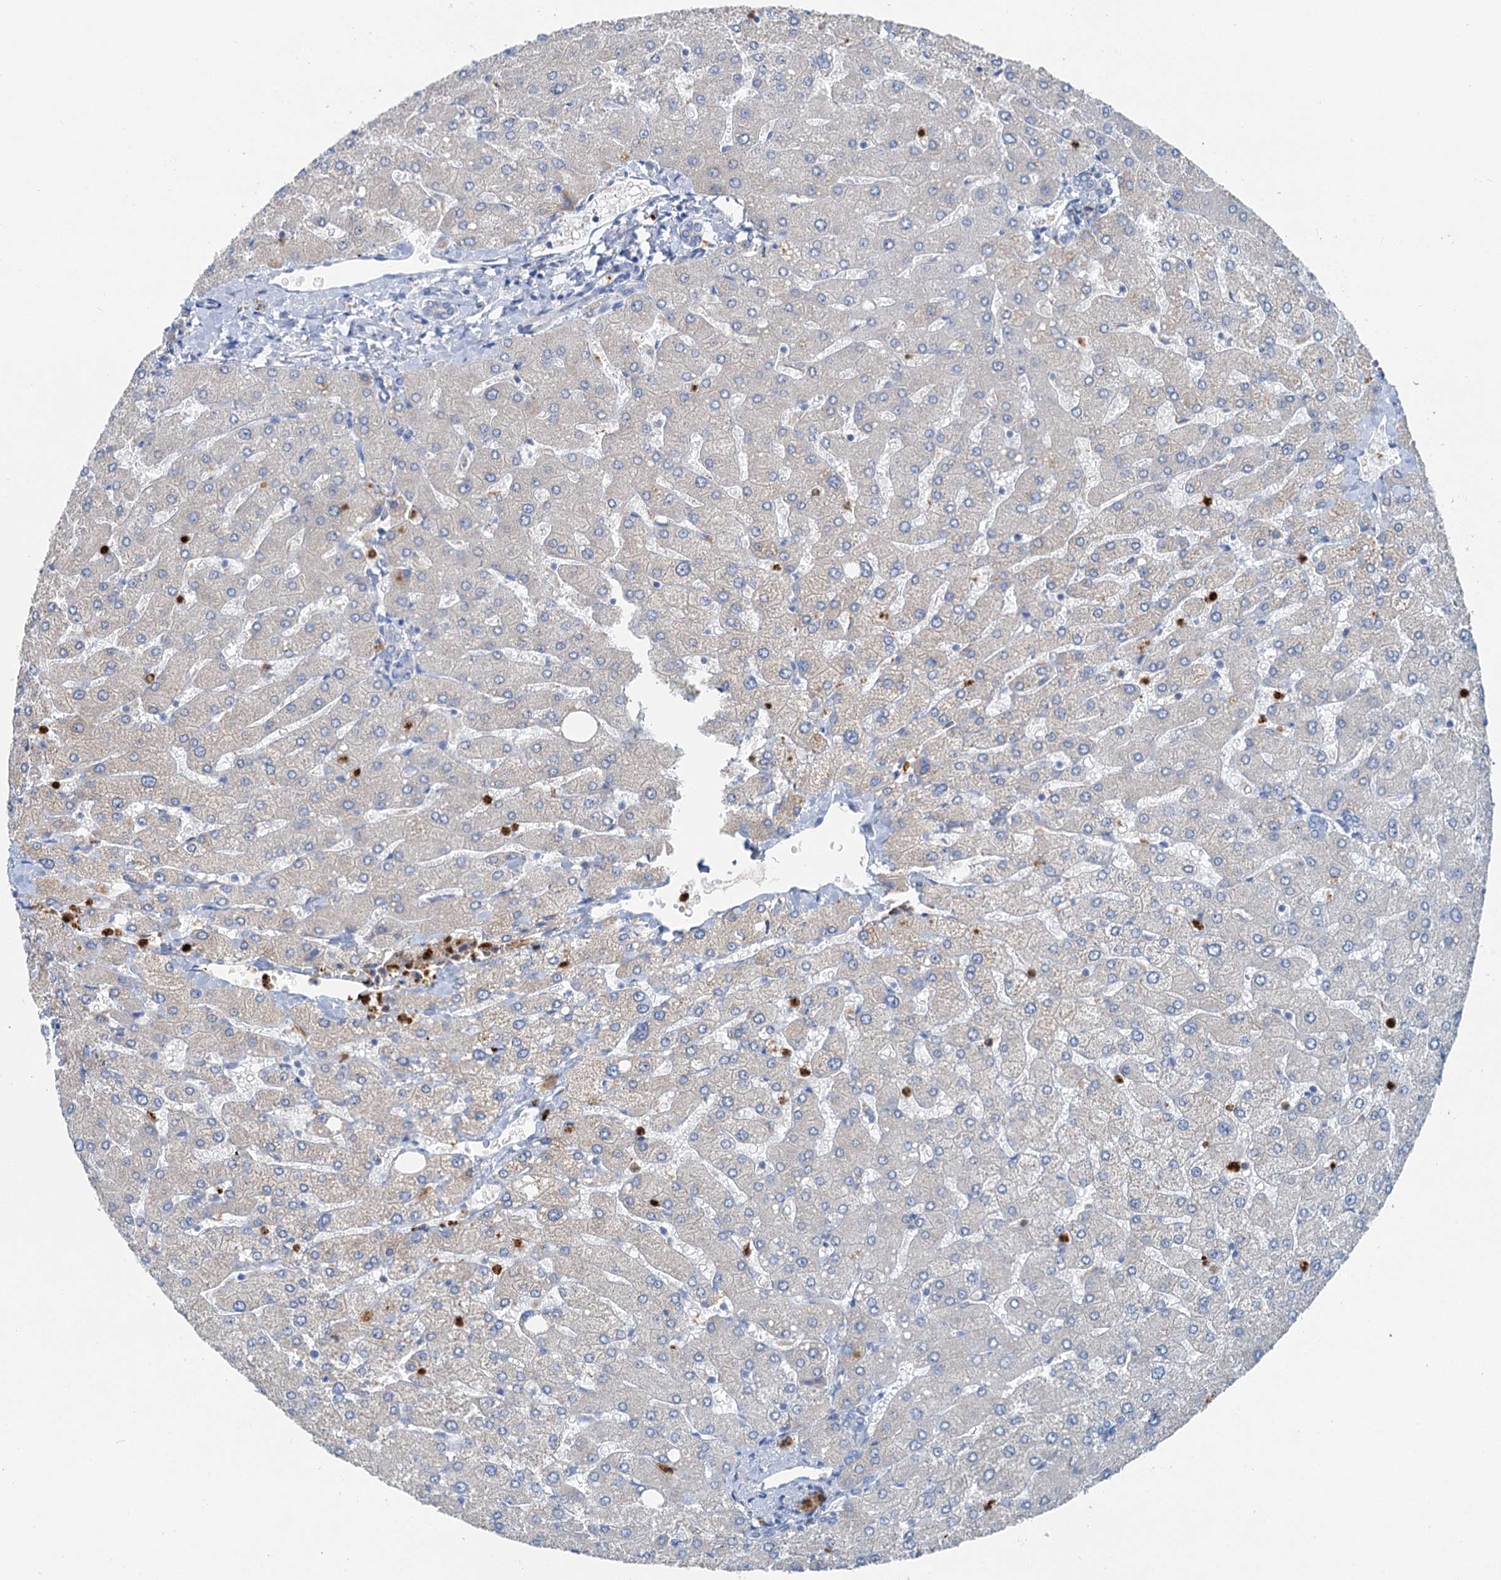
{"staining": {"intensity": "negative", "quantity": "none", "location": "none"}, "tissue": "liver", "cell_type": "Cholangiocytes", "image_type": "normal", "snomed": [{"axis": "morphology", "description": "Normal tissue, NOS"}, {"axis": "topography", "description": "Liver"}], "caption": "Human liver stained for a protein using immunohistochemistry shows no positivity in cholangiocytes.", "gene": "OTOA", "patient": {"sex": "male", "age": 55}}